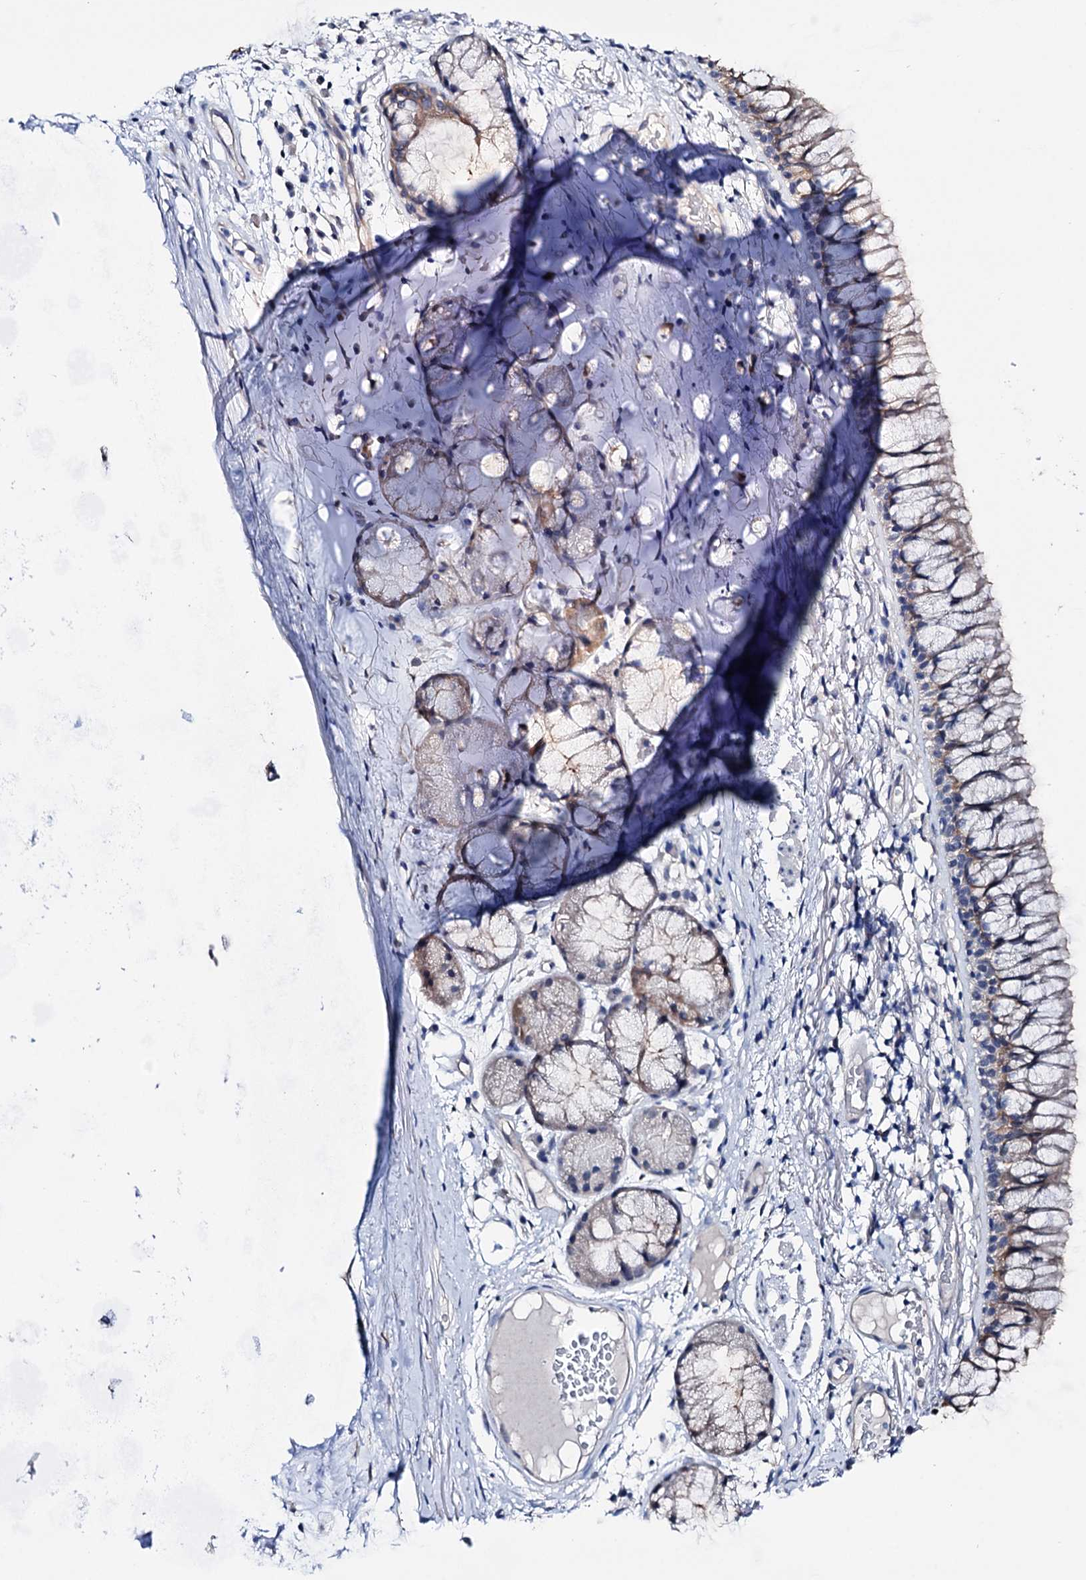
{"staining": {"intensity": "weak", "quantity": "25%-75%", "location": "cytoplasmic/membranous"}, "tissue": "bronchus", "cell_type": "Respiratory epithelial cells", "image_type": "normal", "snomed": [{"axis": "morphology", "description": "Normal tissue, NOS"}, {"axis": "topography", "description": "Cartilage tissue"}, {"axis": "topography", "description": "Bronchus"}], "caption": "An immunohistochemistry (IHC) photomicrograph of normal tissue is shown. Protein staining in brown highlights weak cytoplasmic/membranous positivity in bronchus within respiratory epithelial cells. The staining is performed using DAB brown chromogen to label protein expression. The nuclei are counter-stained blue using hematoxylin.", "gene": "SHROOM1", "patient": {"sex": "female", "age": 73}}